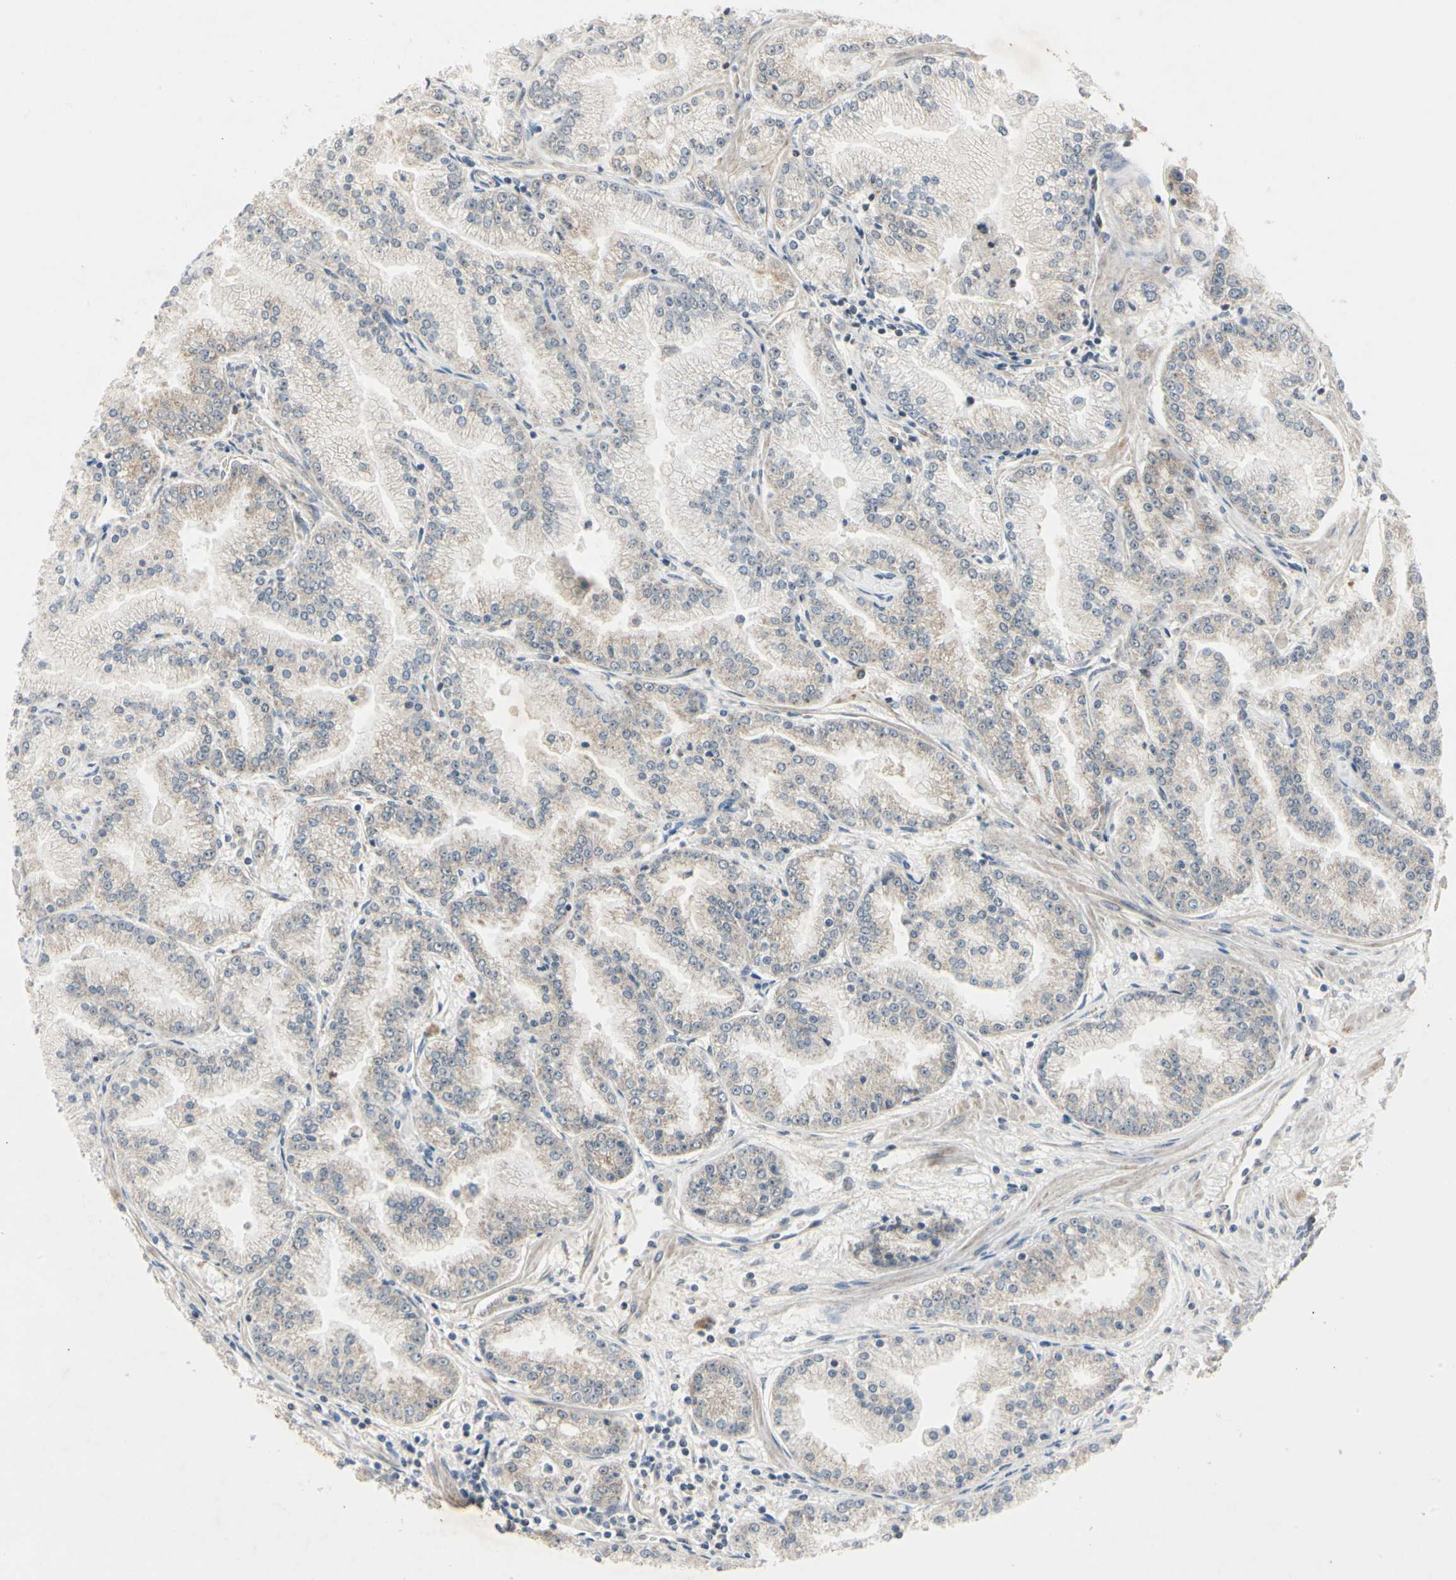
{"staining": {"intensity": "negative", "quantity": "none", "location": "none"}, "tissue": "prostate cancer", "cell_type": "Tumor cells", "image_type": "cancer", "snomed": [{"axis": "morphology", "description": "Adenocarcinoma, High grade"}, {"axis": "topography", "description": "Prostate"}], "caption": "Photomicrograph shows no significant protein staining in tumor cells of prostate cancer. Brightfield microscopy of IHC stained with DAB (3,3'-diaminobenzidine) (brown) and hematoxylin (blue), captured at high magnification.", "gene": "RIOX2", "patient": {"sex": "male", "age": 61}}